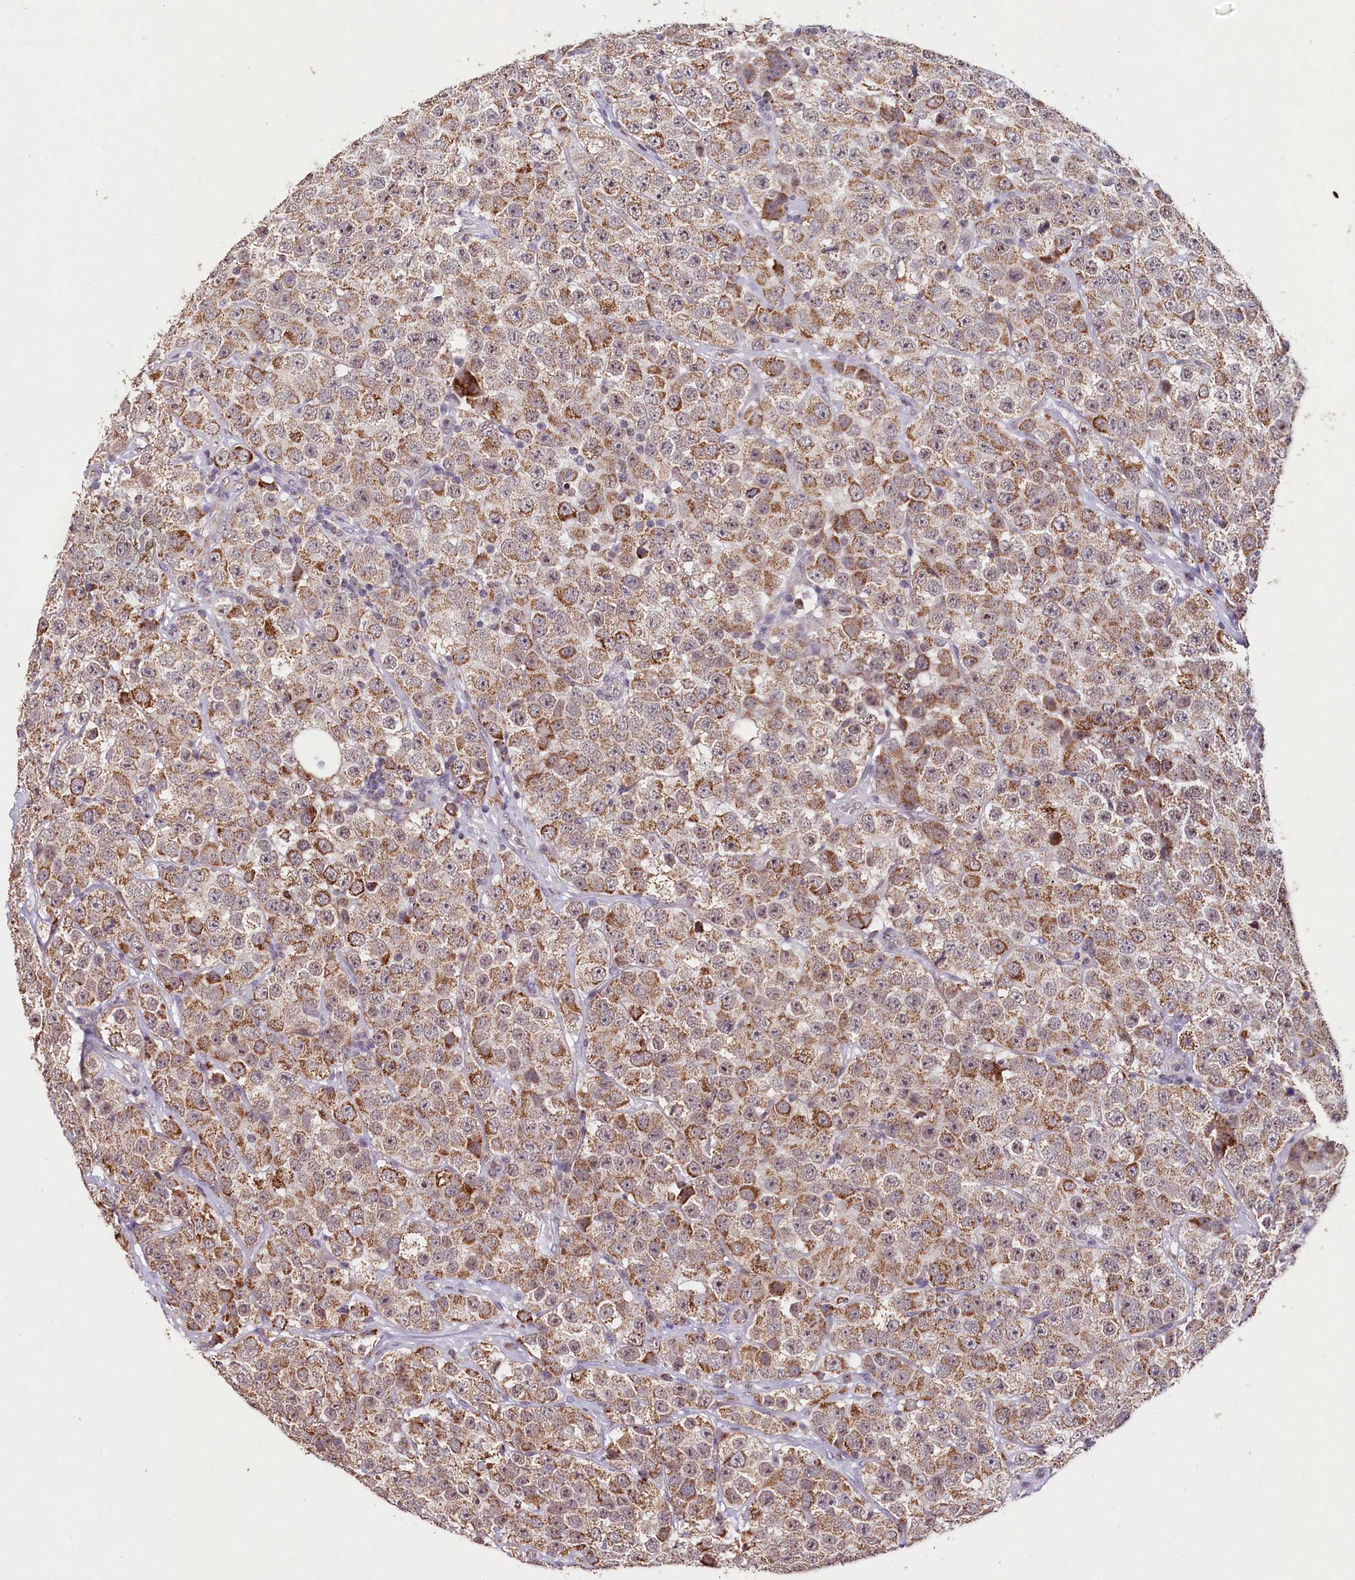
{"staining": {"intensity": "moderate", "quantity": ">75%", "location": "cytoplasmic/membranous"}, "tissue": "testis cancer", "cell_type": "Tumor cells", "image_type": "cancer", "snomed": [{"axis": "morphology", "description": "Seminoma, NOS"}, {"axis": "topography", "description": "Testis"}], "caption": "Immunohistochemistry (IHC) micrograph of human testis cancer stained for a protein (brown), which shows medium levels of moderate cytoplasmic/membranous staining in approximately >75% of tumor cells.", "gene": "PDE6D", "patient": {"sex": "male", "age": 28}}